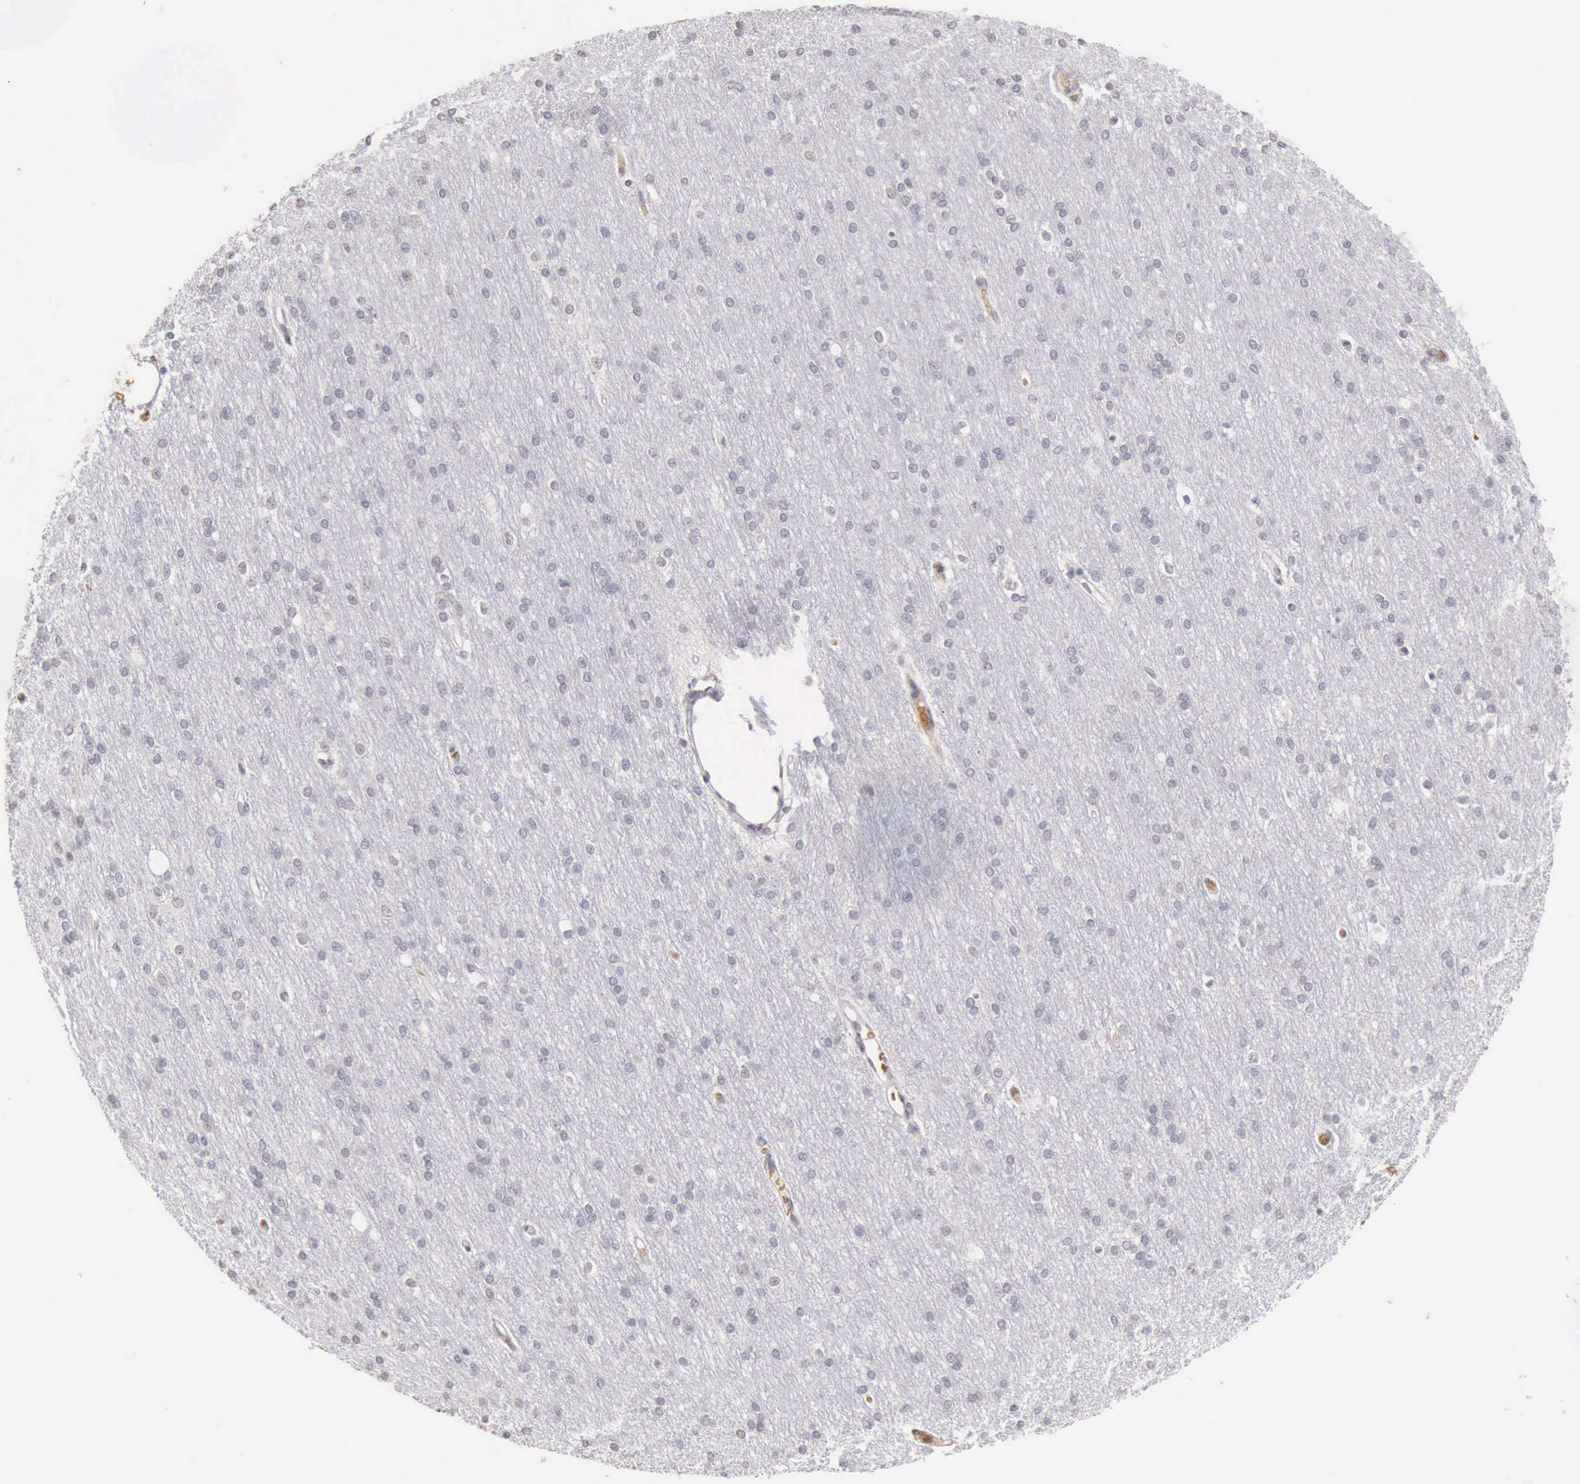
{"staining": {"intensity": "negative", "quantity": "none", "location": "none"}, "tissue": "cerebral cortex", "cell_type": "Endothelial cells", "image_type": "normal", "snomed": [{"axis": "morphology", "description": "Normal tissue, NOS"}, {"axis": "morphology", "description": "Inflammation, NOS"}, {"axis": "topography", "description": "Cerebral cortex"}], "caption": "Immunohistochemistry (IHC) histopathology image of benign cerebral cortex: human cerebral cortex stained with DAB (3,3'-diaminobenzidine) demonstrates no significant protein staining in endothelial cells. The staining is performed using DAB (3,3'-diaminobenzidine) brown chromogen with nuclei counter-stained in using hematoxylin.", "gene": "CFI", "patient": {"sex": "male", "age": 6}}